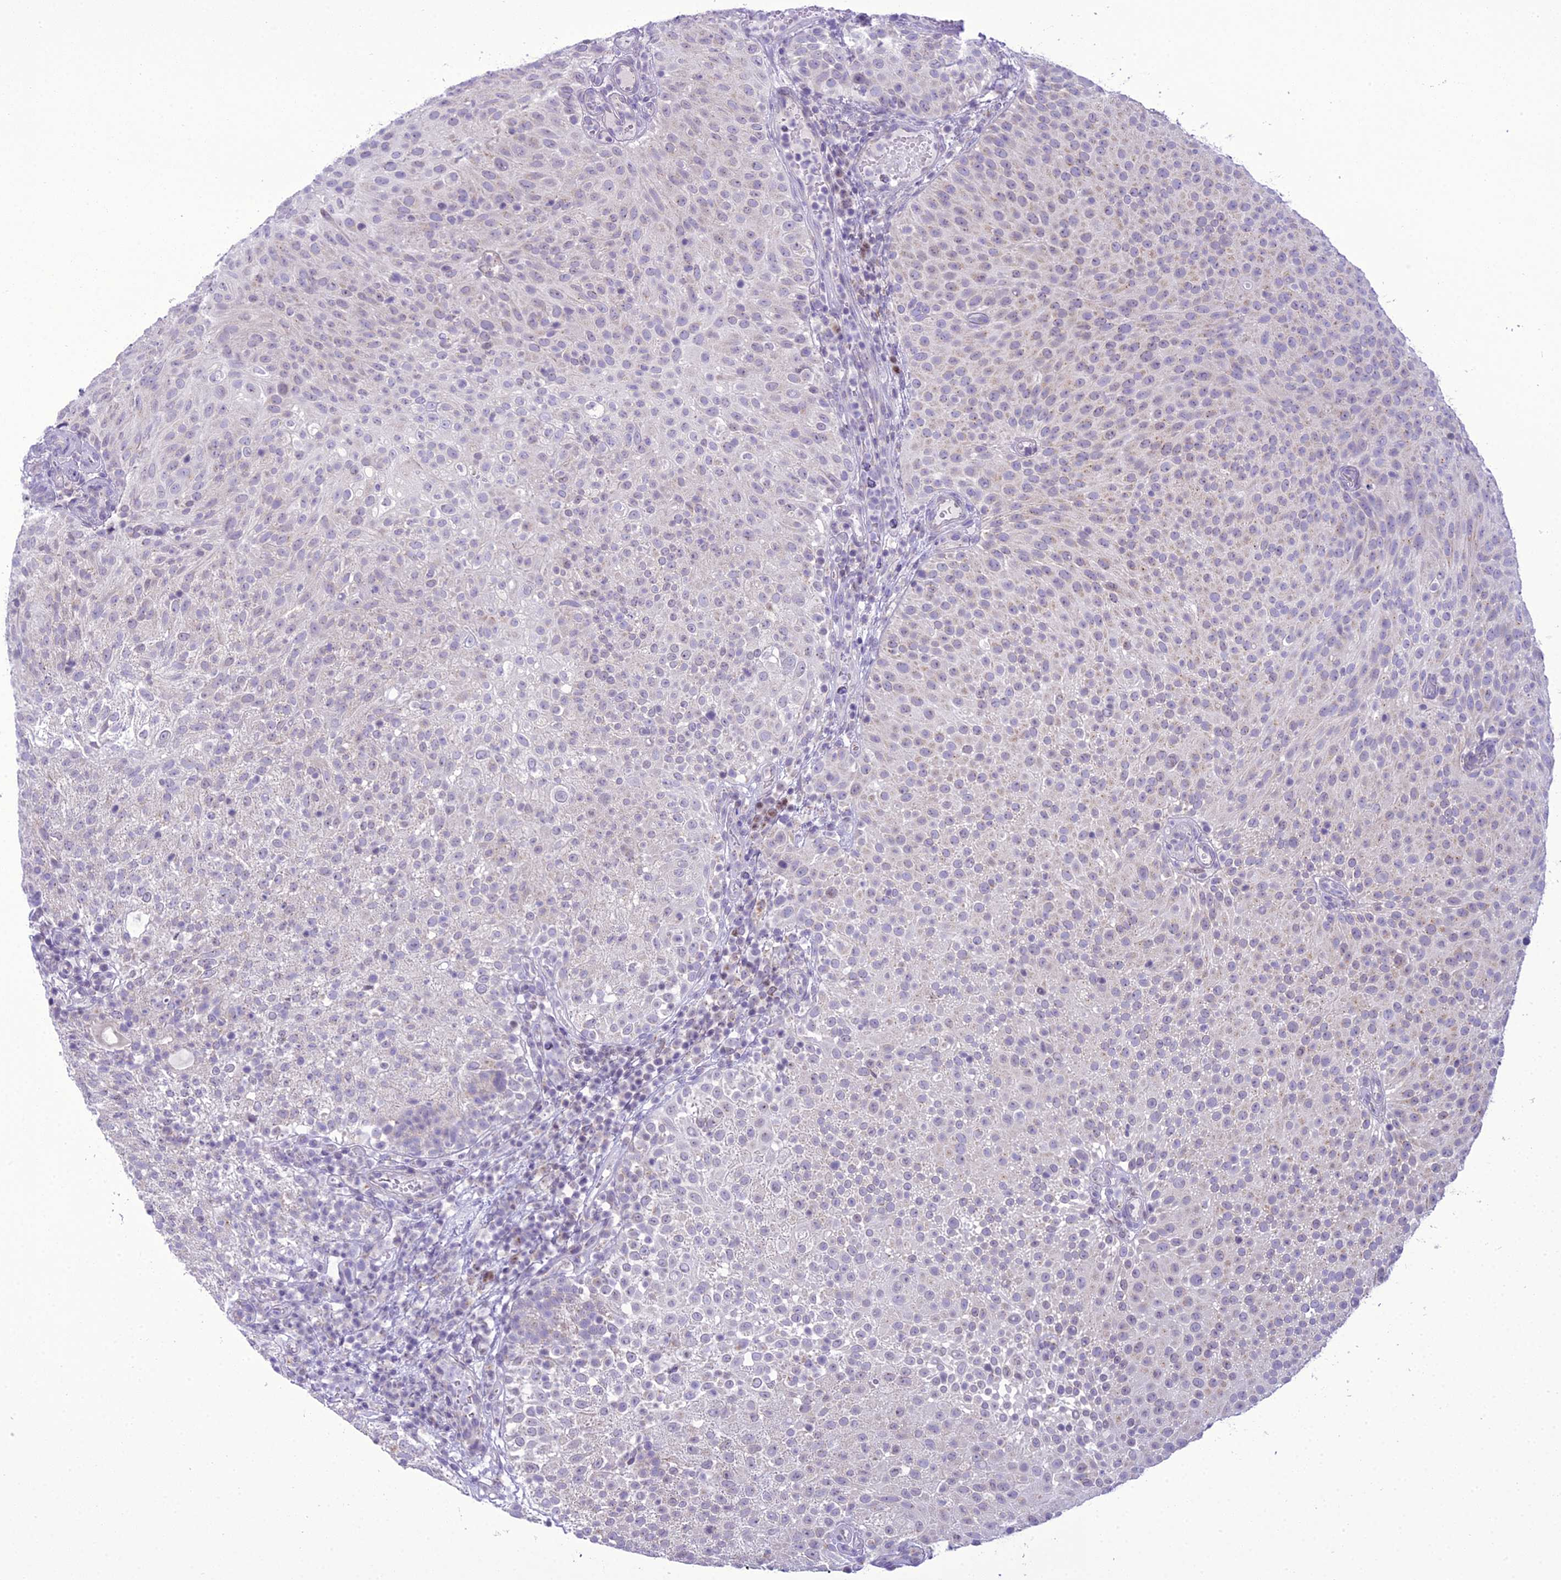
{"staining": {"intensity": "negative", "quantity": "none", "location": "none"}, "tissue": "urothelial cancer", "cell_type": "Tumor cells", "image_type": "cancer", "snomed": [{"axis": "morphology", "description": "Urothelial carcinoma, Low grade"}, {"axis": "topography", "description": "Urinary bladder"}], "caption": "The micrograph exhibits no staining of tumor cells in urothelial cancer. (DAB immunohistochemistry, high magnification).", "gene": "B9D2", "patient": {"sex": "male", "age": 78}}